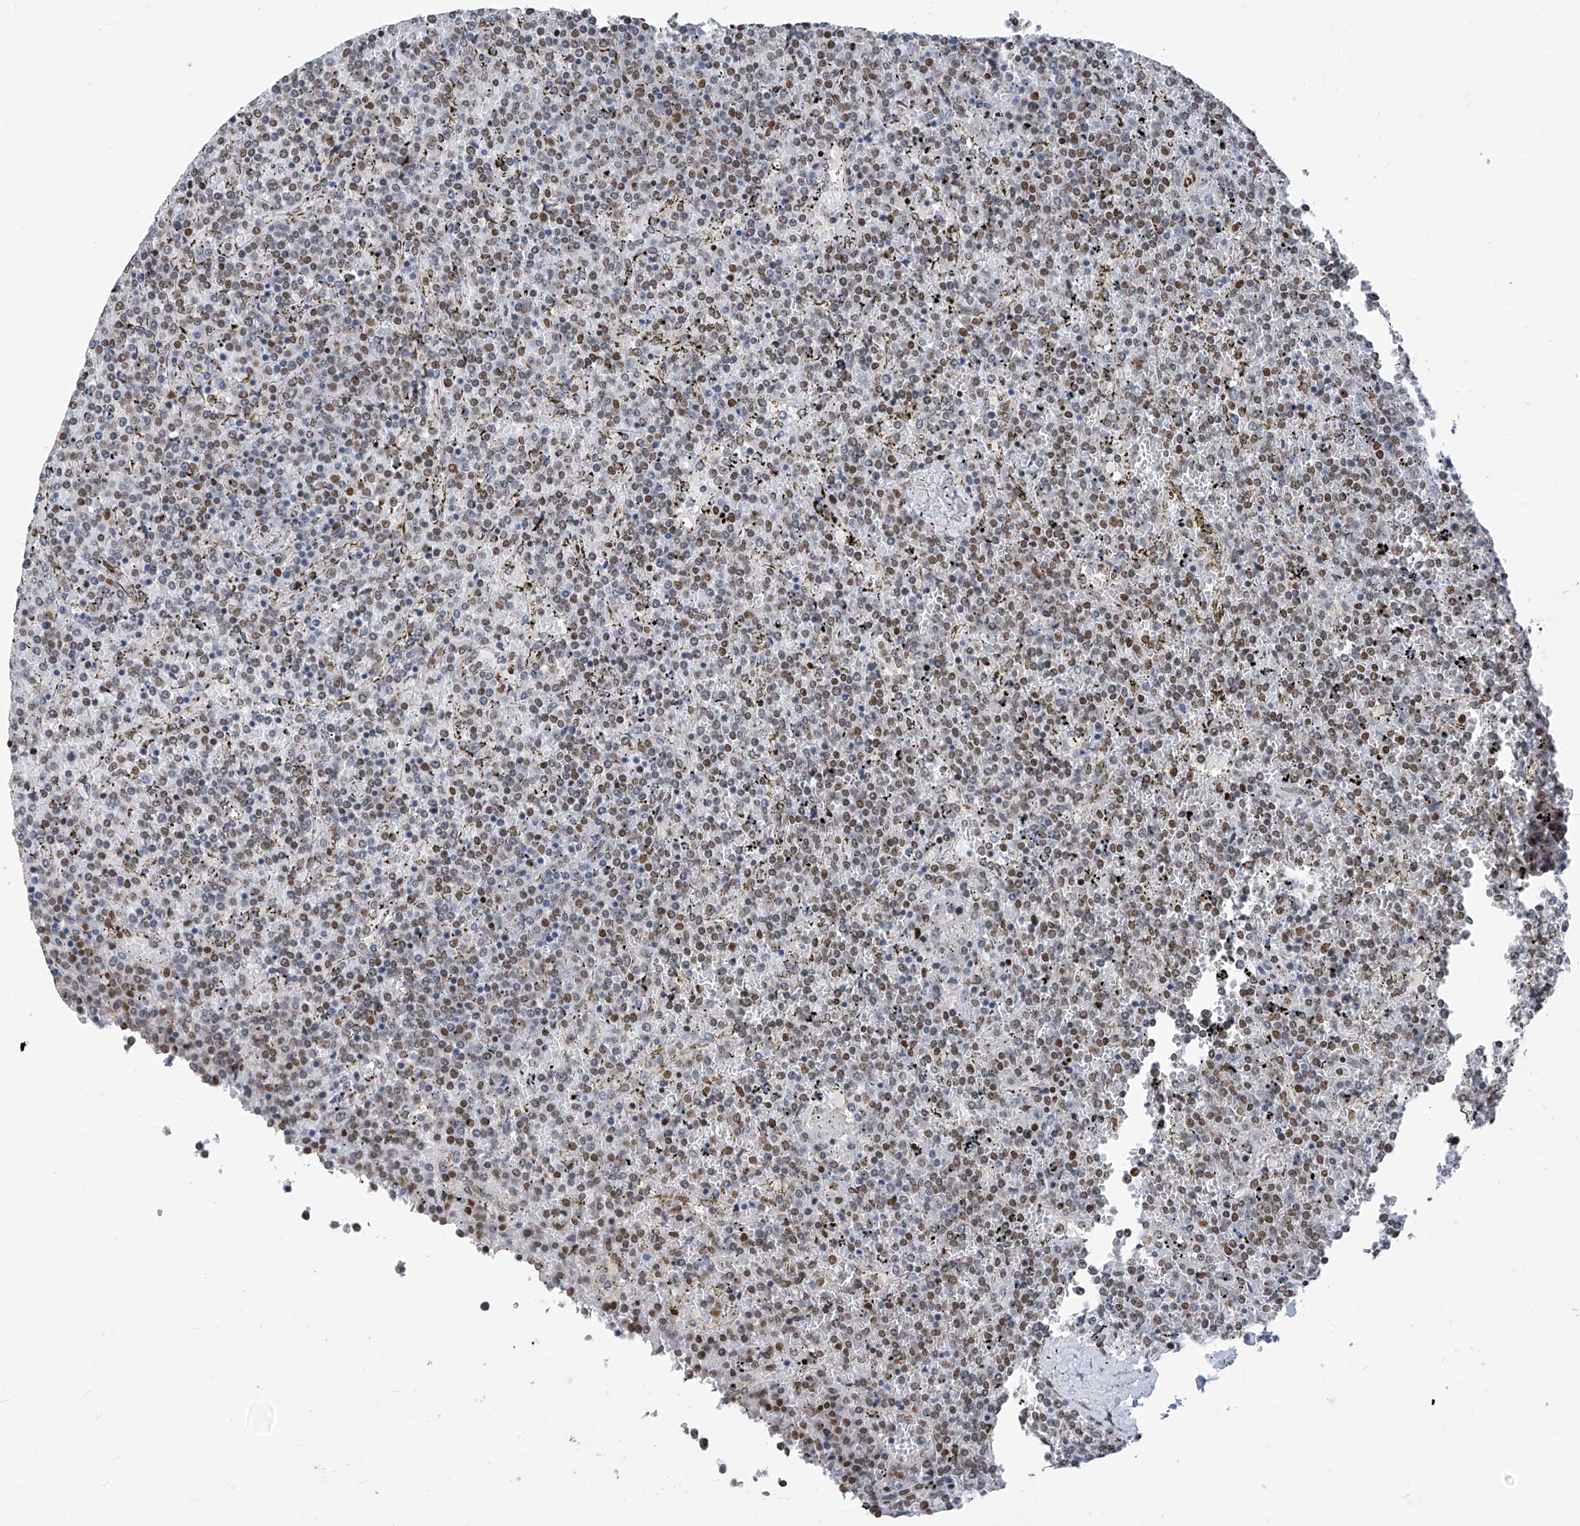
{"staining": {"intensity": "strong", "quantity": "25%-75%", "location": "nuclear"}, "tissue": "lymphoma", "cell_type": "Tumor cells", "image_type": "cancer", "snomed": [{"axis": "morphology", "description": "Malignant lymphoma, non-Hodgkin's type, Low grade"}, {"axis": "topography", "description": "Spleen"}], "caption": "Immunohistochemistry (IHC) image of neoplastic tissue: human low-grade malignant lymphoma, non-Hodgkin's type stained using immunohistochemistry (IHC) reveals high levels of strong protein expression localized specifically in the nuclear of tumor cells, appearing as a nuclear brown color.", "gene": "KHSRP", "patient": {"sex": "female", "age": 19}}